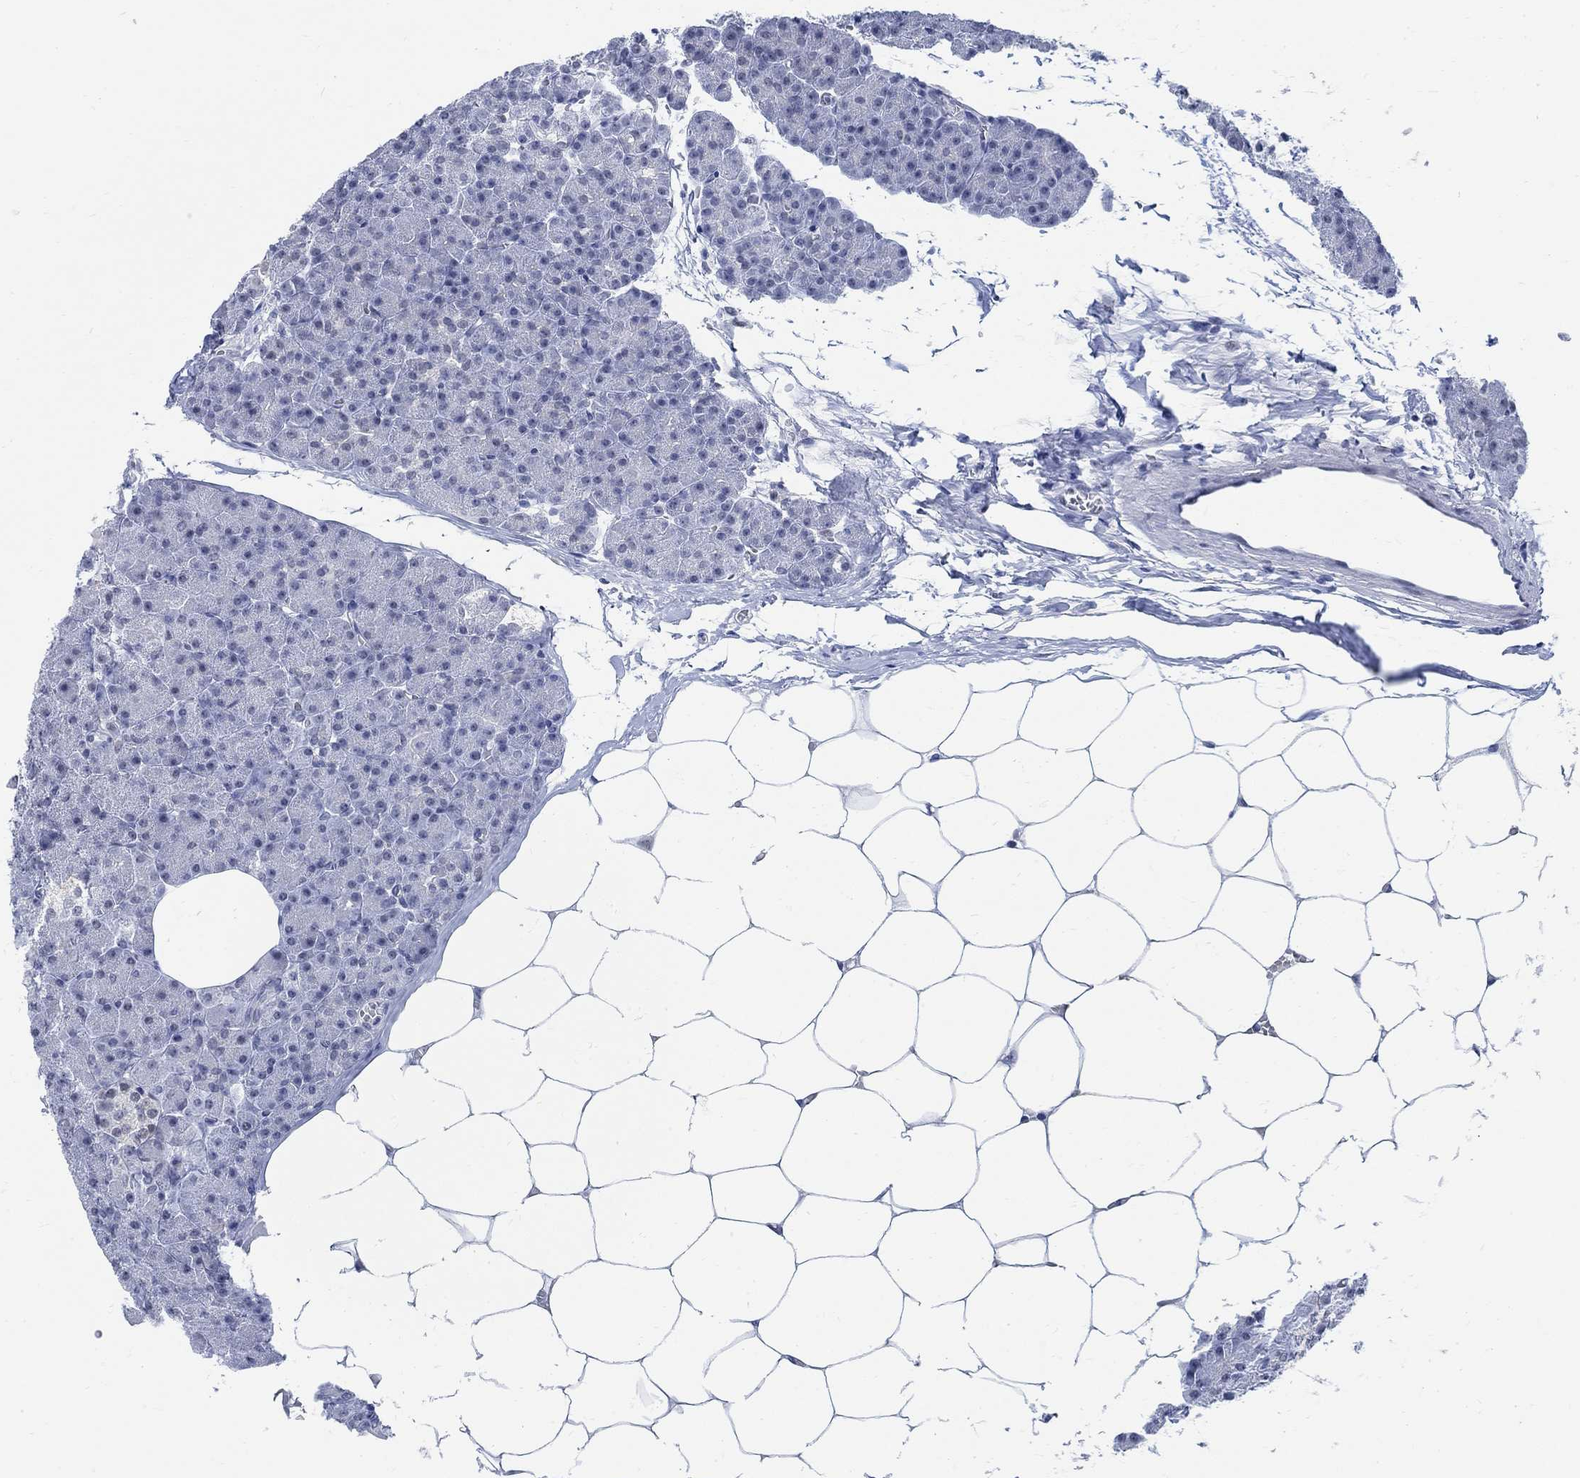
{"staining": {"intensity": "moderate", "quantity": "<25%", "location": "nuclear"}, "tissue": "pancreas", "cell_type": "Exocrine glandular cells", "image_type": "normal", "snomed": [{"axis": "morphology", "description": "Normal tissue, NOS"}, {"axis": "topography", "description": "Pancreas"}], "caption": "This micrograph exhibits IHC staining of unremarkable human pancreas, with low moderate nuclear staining in approximately <25% of exocrine glandular cells.", "gene": "DLK1", "patient": {"sex": "female", "age": 45}}